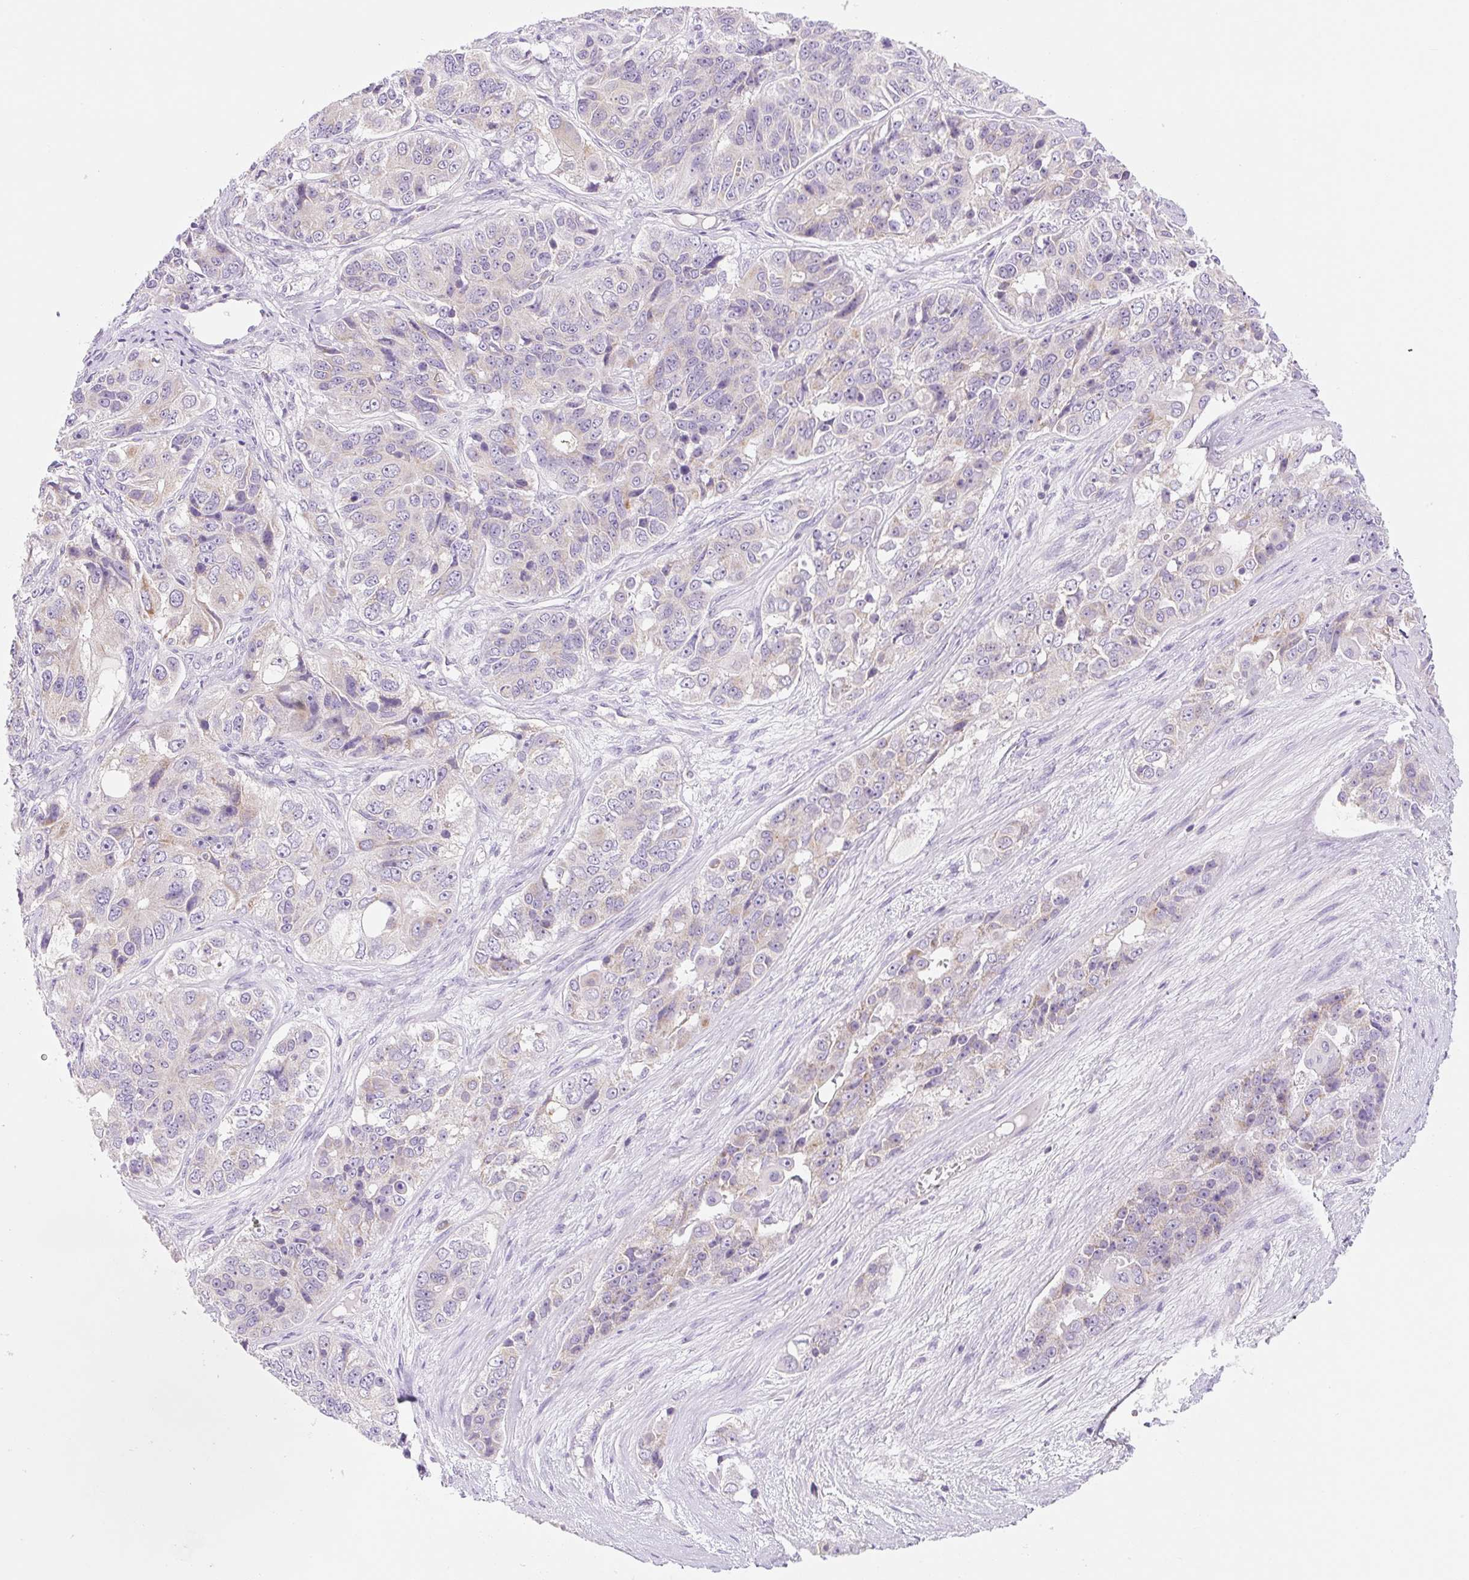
{"staining": {"intensity": "negative", "quantity": "none", "location": "none"}, "tissue": "ovarian cancer", "cell_type": "Tumor cells", "image_type": "cancer", "snomed": [{"axis": "morphology", "description": "Carcinoma, endometroid"}, {"axis": "topography", "description": "Ovary"}], "caption": "Tumor cells are negative for brown protein staining in endometroid carcinoma (ovarian).", "gene": "FOCAD", "patient": {"sex": "female", "age": 51}}